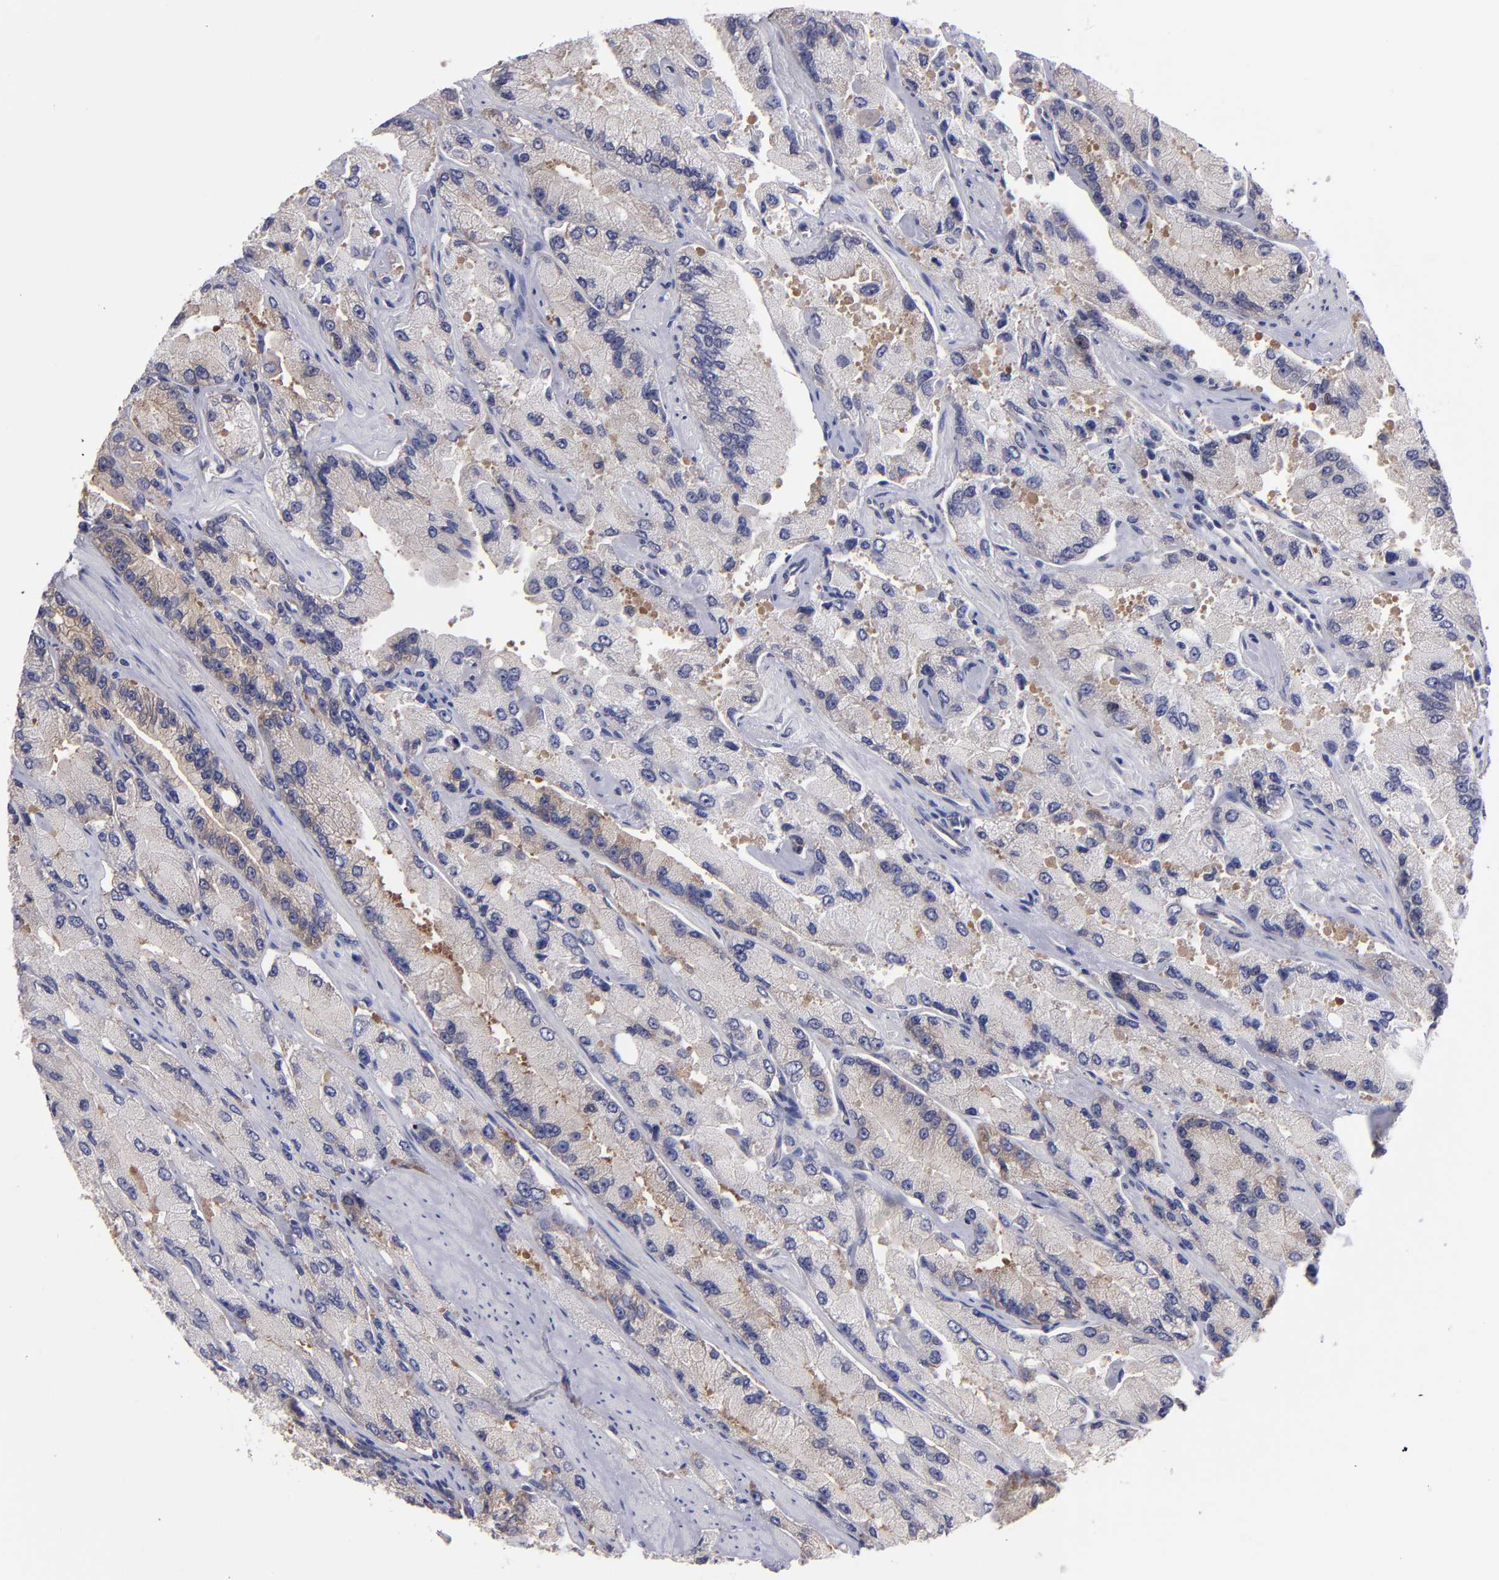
{"staining": {"intensity": "weak", "quantity": ">75%", "location": "cytoplasmic/membranous"}, "tissue": "prostate cancer", "cell_type": "Tumor cells", "image_type": "cancer", "snomed": [{"axis": "morphology", "description": "Adenocarcinoma, High grade"}, {"axis": "topography", "description": "Prostate"}], "caption": "Prostate adenocarcinoma (high-grade) tissue displays weak cytoplasmic/membranous staining in approximately >75% of tumor cells, visualized by immunohistochemistry. (IHC, brightfield microscopy, high magnification).", "gene": "EIF3L", "patient": {"sex": "male", "age": 58}}